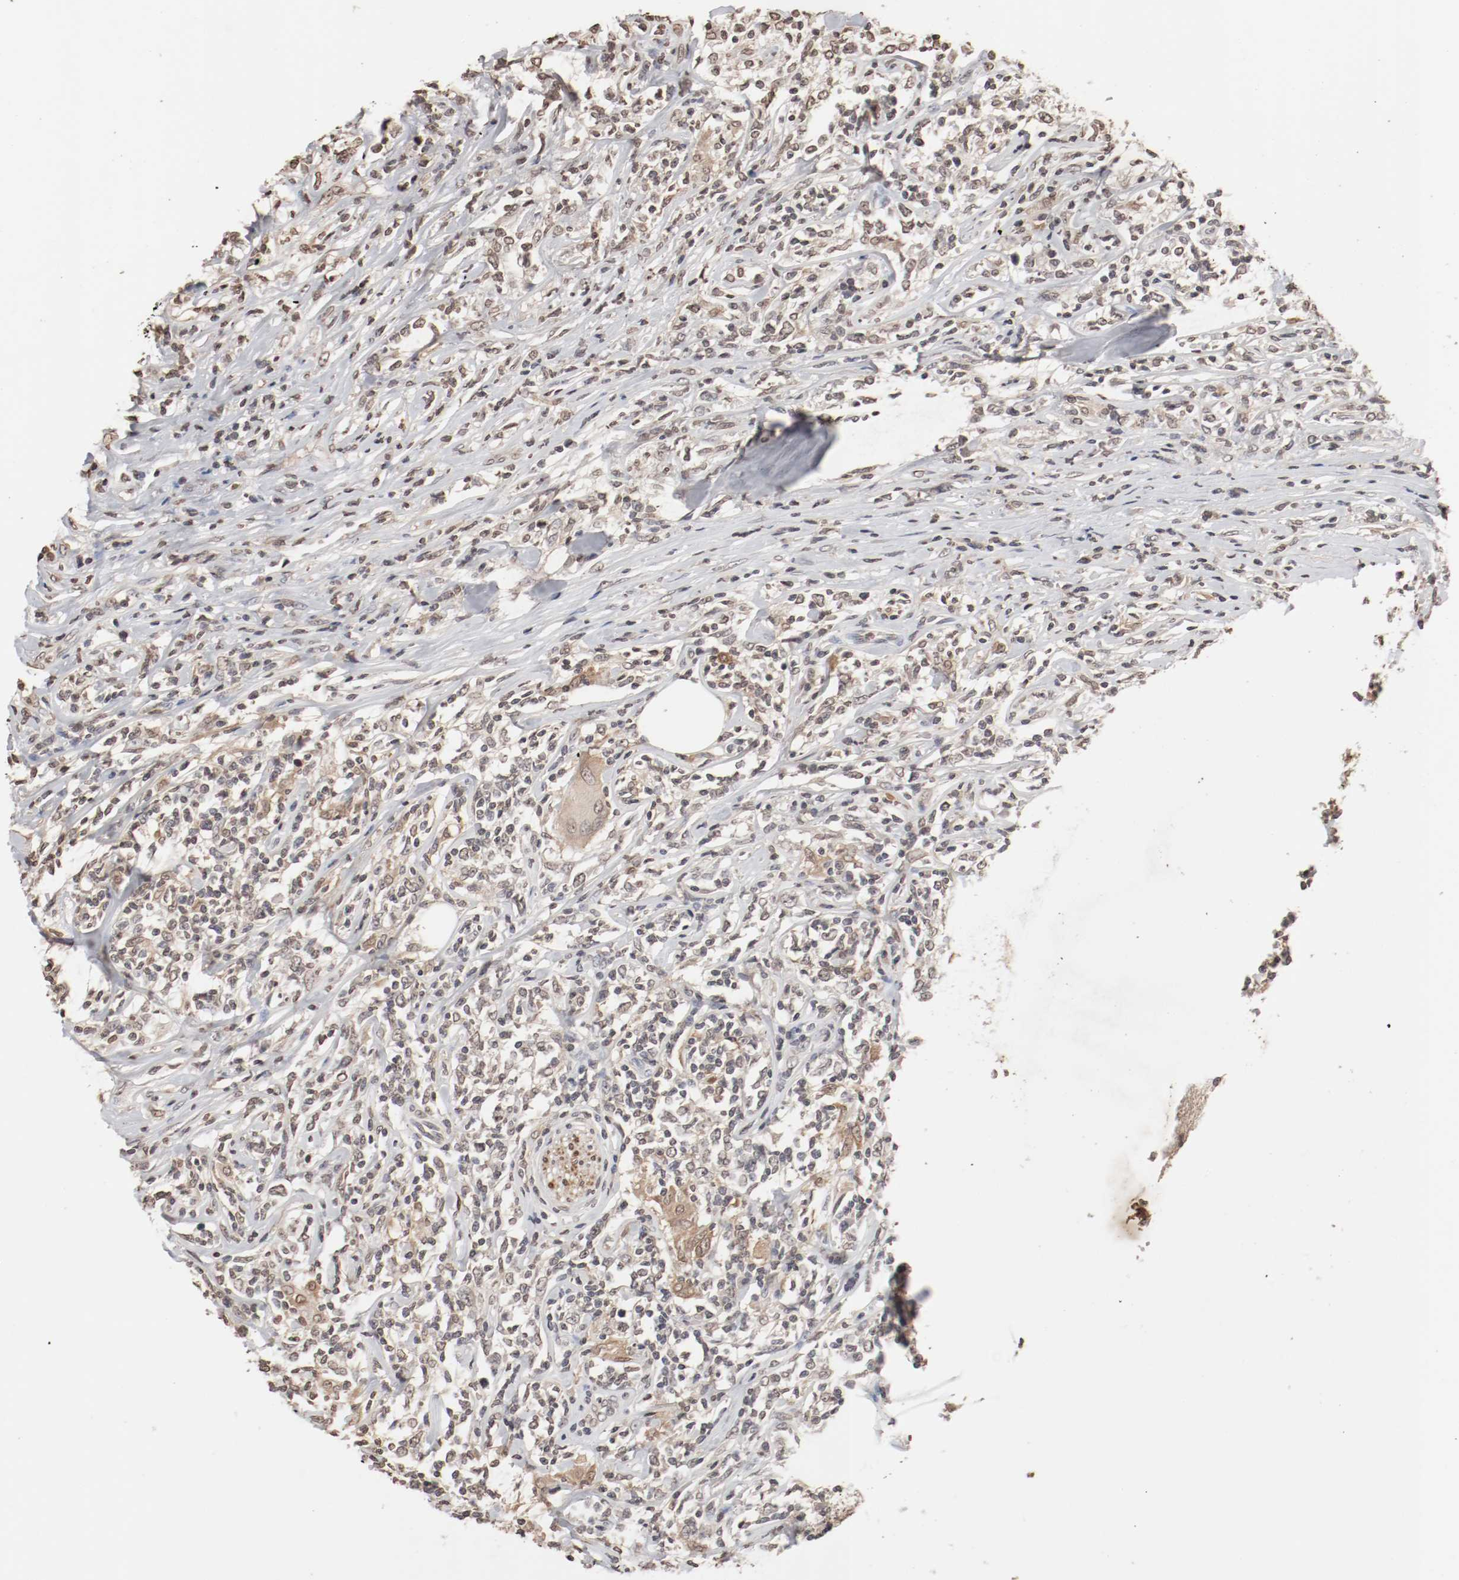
{"staining": {"intensity": "weak", "quantity": ">75%", "location": "nuclear"}, "tissue": "lymphoma", "cell_type": "Tumor cells", "image_type": "cancer", "snomed": [{"axis": "morphology", "description": "Malignant lymphoma, non-Hodgkin's type, High grade"}, {"axis": "topography", "description": "Lymph node"}], "caption": "Tumor cells reveal weak nuclear staining in about >75% of cells in high-grade malignant lymphoma, non-Hodgkin's type.", "gene": "WASL", "patient": {"sex": "female", "age": 84}}